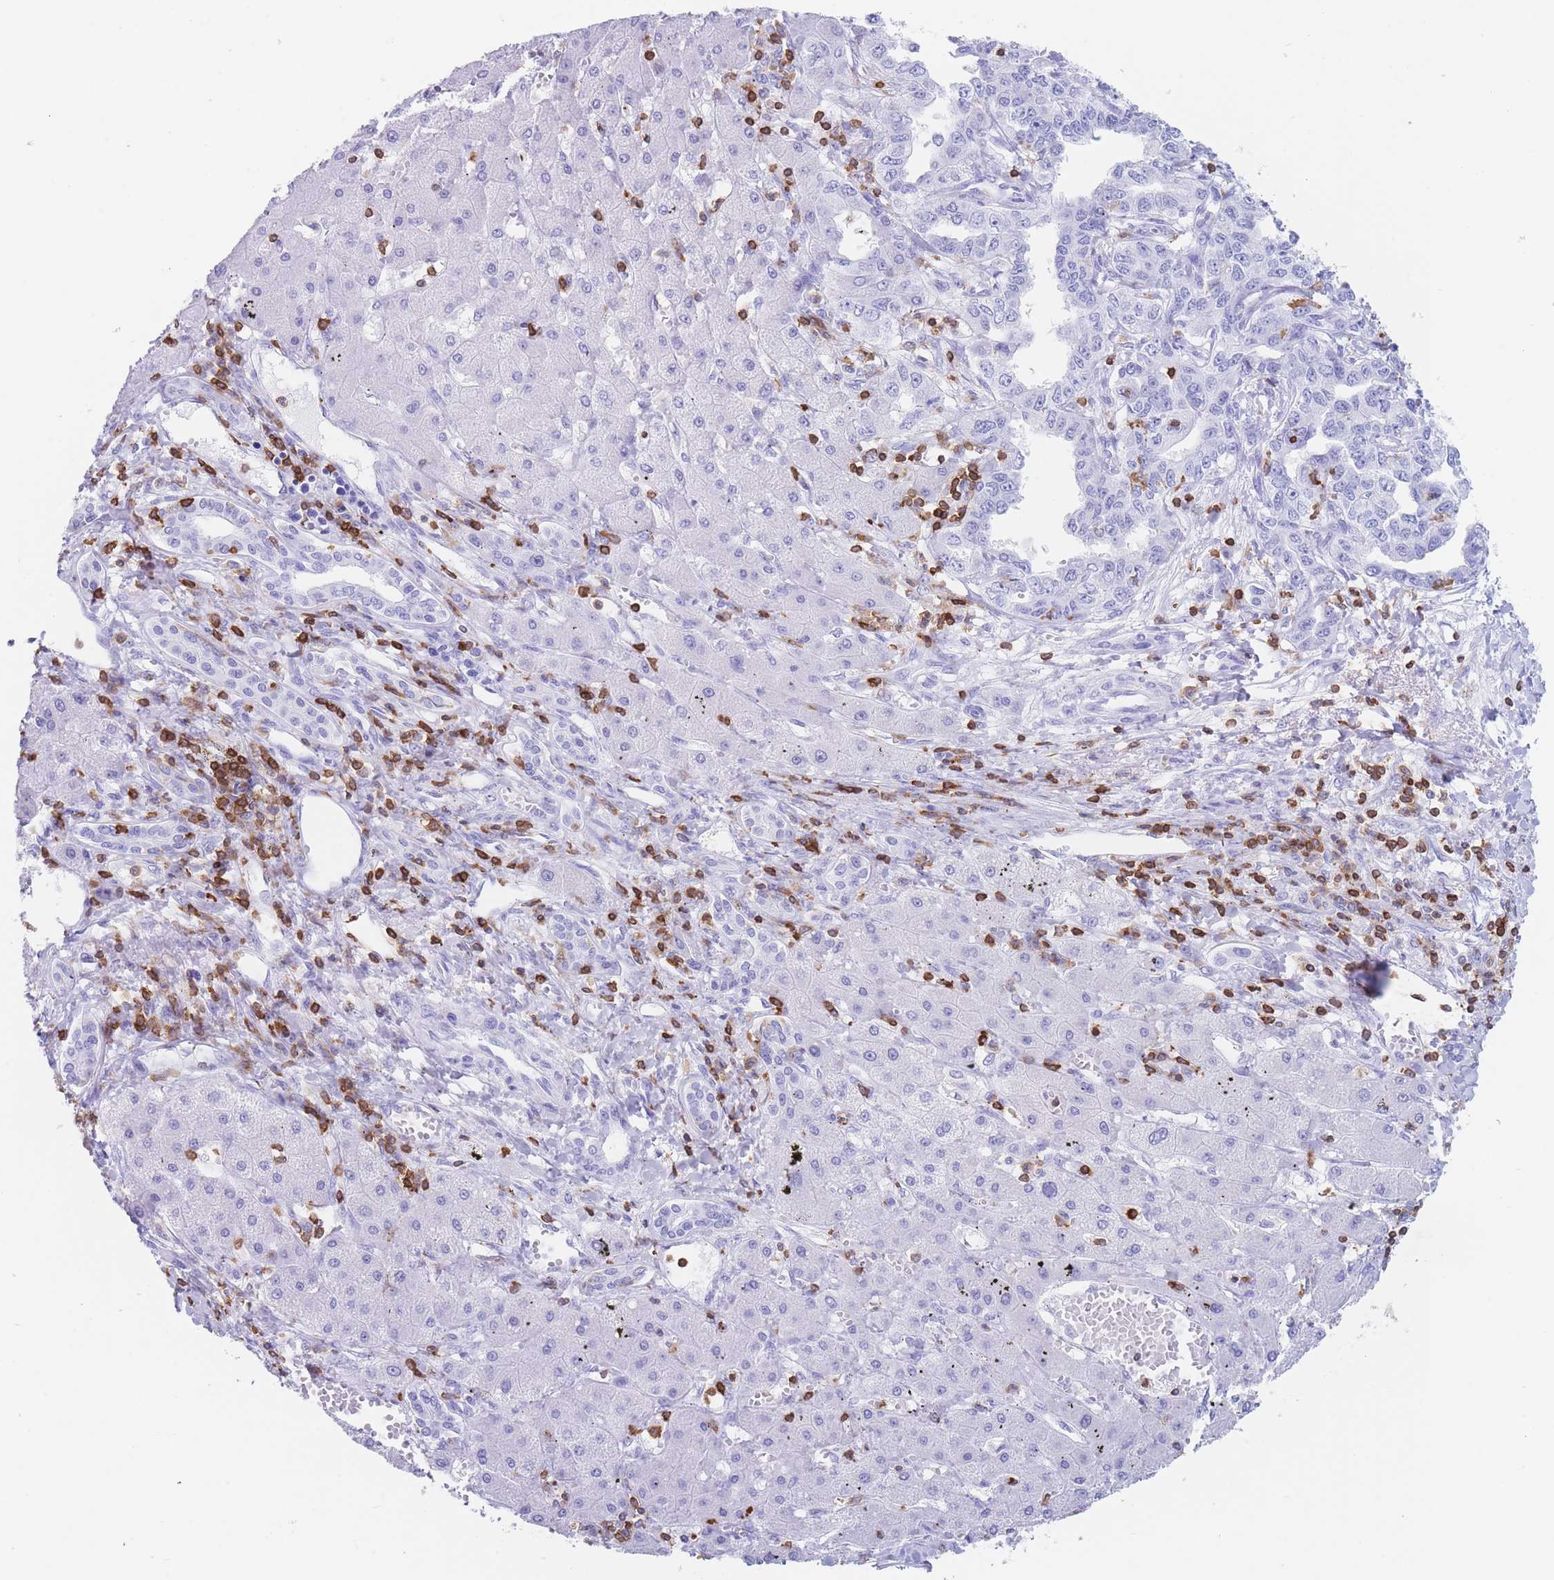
{"staining": {"intensity": "negative", "quantity": "none", "location": "none"}, "tissue": "liver cancer", "cell_type": "Tumor cells", "image_type": "cancer", "snomed": [{"axis": "morphology", "description": "Cholangiocarcinoma"}, {"axis": "topography", "description": "Liver"}], "caption": "Liver cancer (cholangiocarcinoma) stained for a protein using immunohistochemistry (IHC) shows no staining tumor cells.", "gene": "CORO1A", "patient": {"sex": "male", "age": 59}}